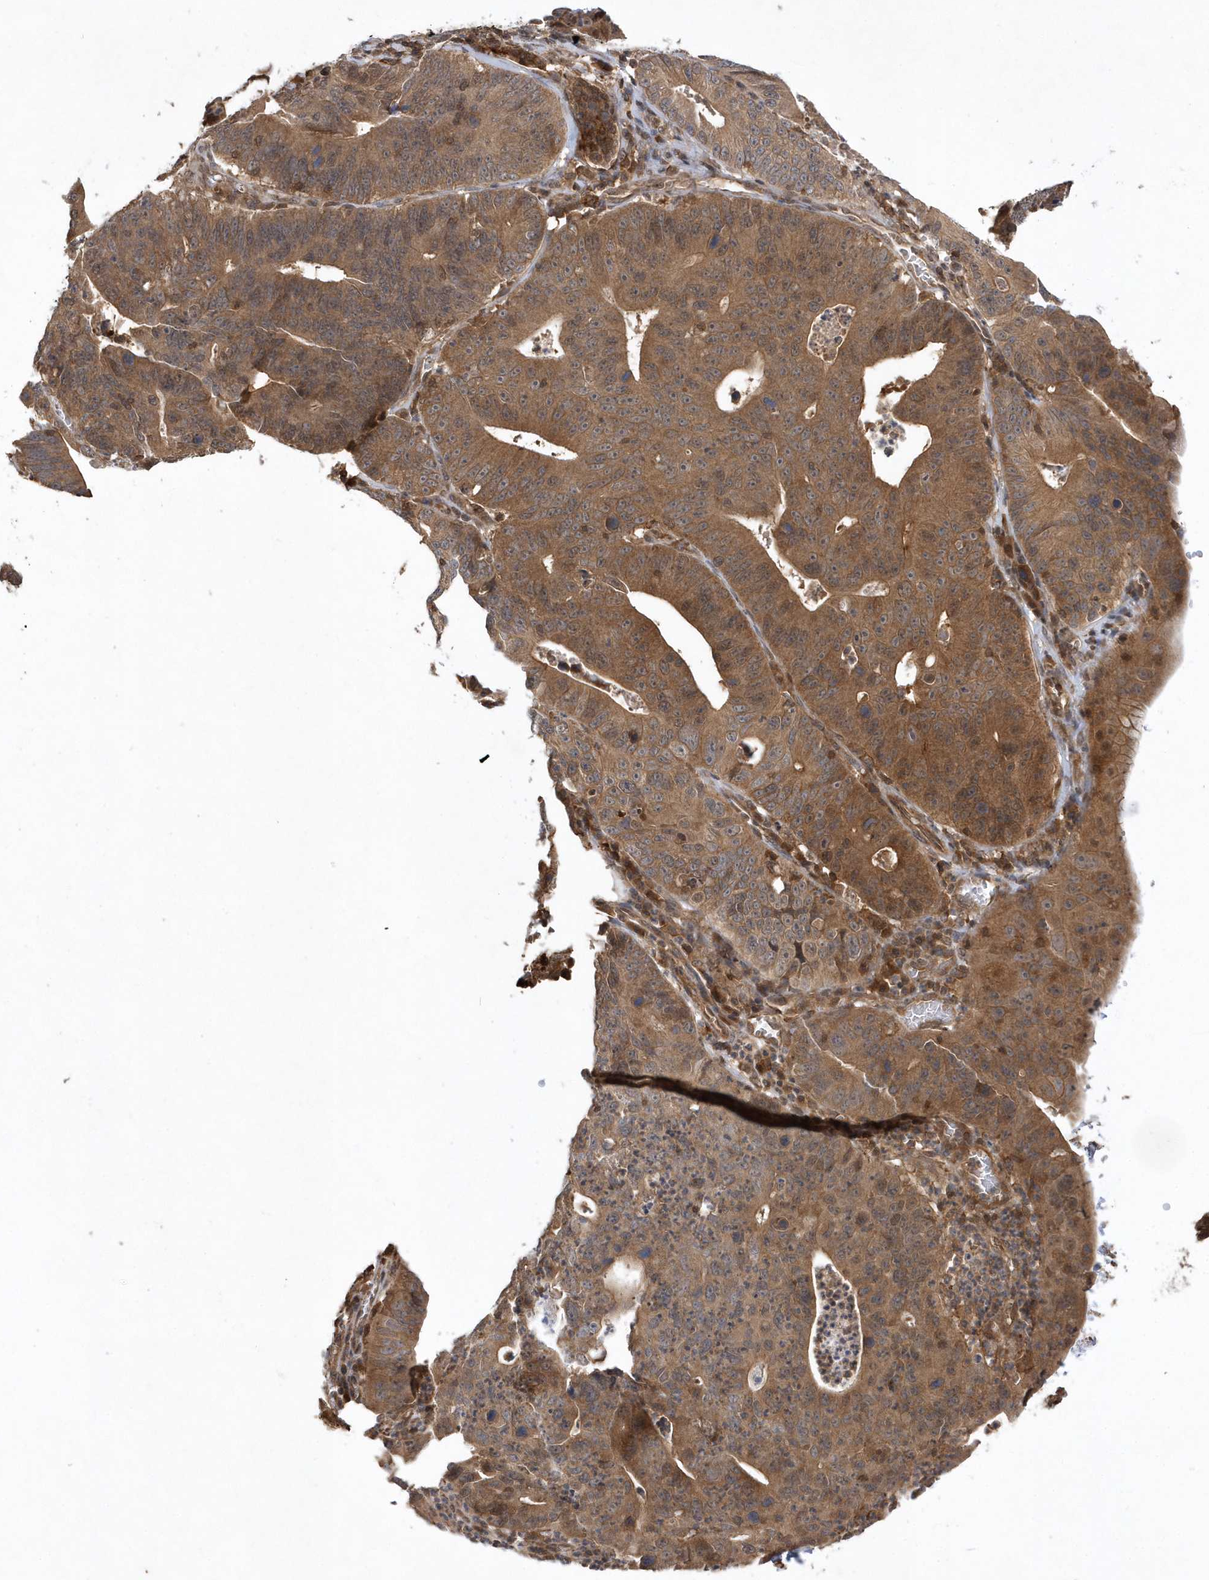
{"staining": {"intensity": "moderate", "quantity": ">75%", "location": "cytoplasmic/membranous"}, "tissue": "stomach cancer", "cell_type": "Tumor cells", "image_type": "cancer", "snomed": [{"axis": "morphology", "description": "Adenocarcinoma, NOS"}, {"axis": "topography", "description": "Stomach"}], "caption": "Tumor cells reveal medium levels of moderate cytoplasmic/membranous positivity in about >75% of cells in human stomach adenocarcinoma. The staining was performed using DAB (3,3'-diaminobenzidine) to visualize the protein expression in brown, while the nuclei were stained in blue with hematoxylin (Magnification: 20x).", "gene": "GFM2", "patient": {"sex": "male", "age": 59}}